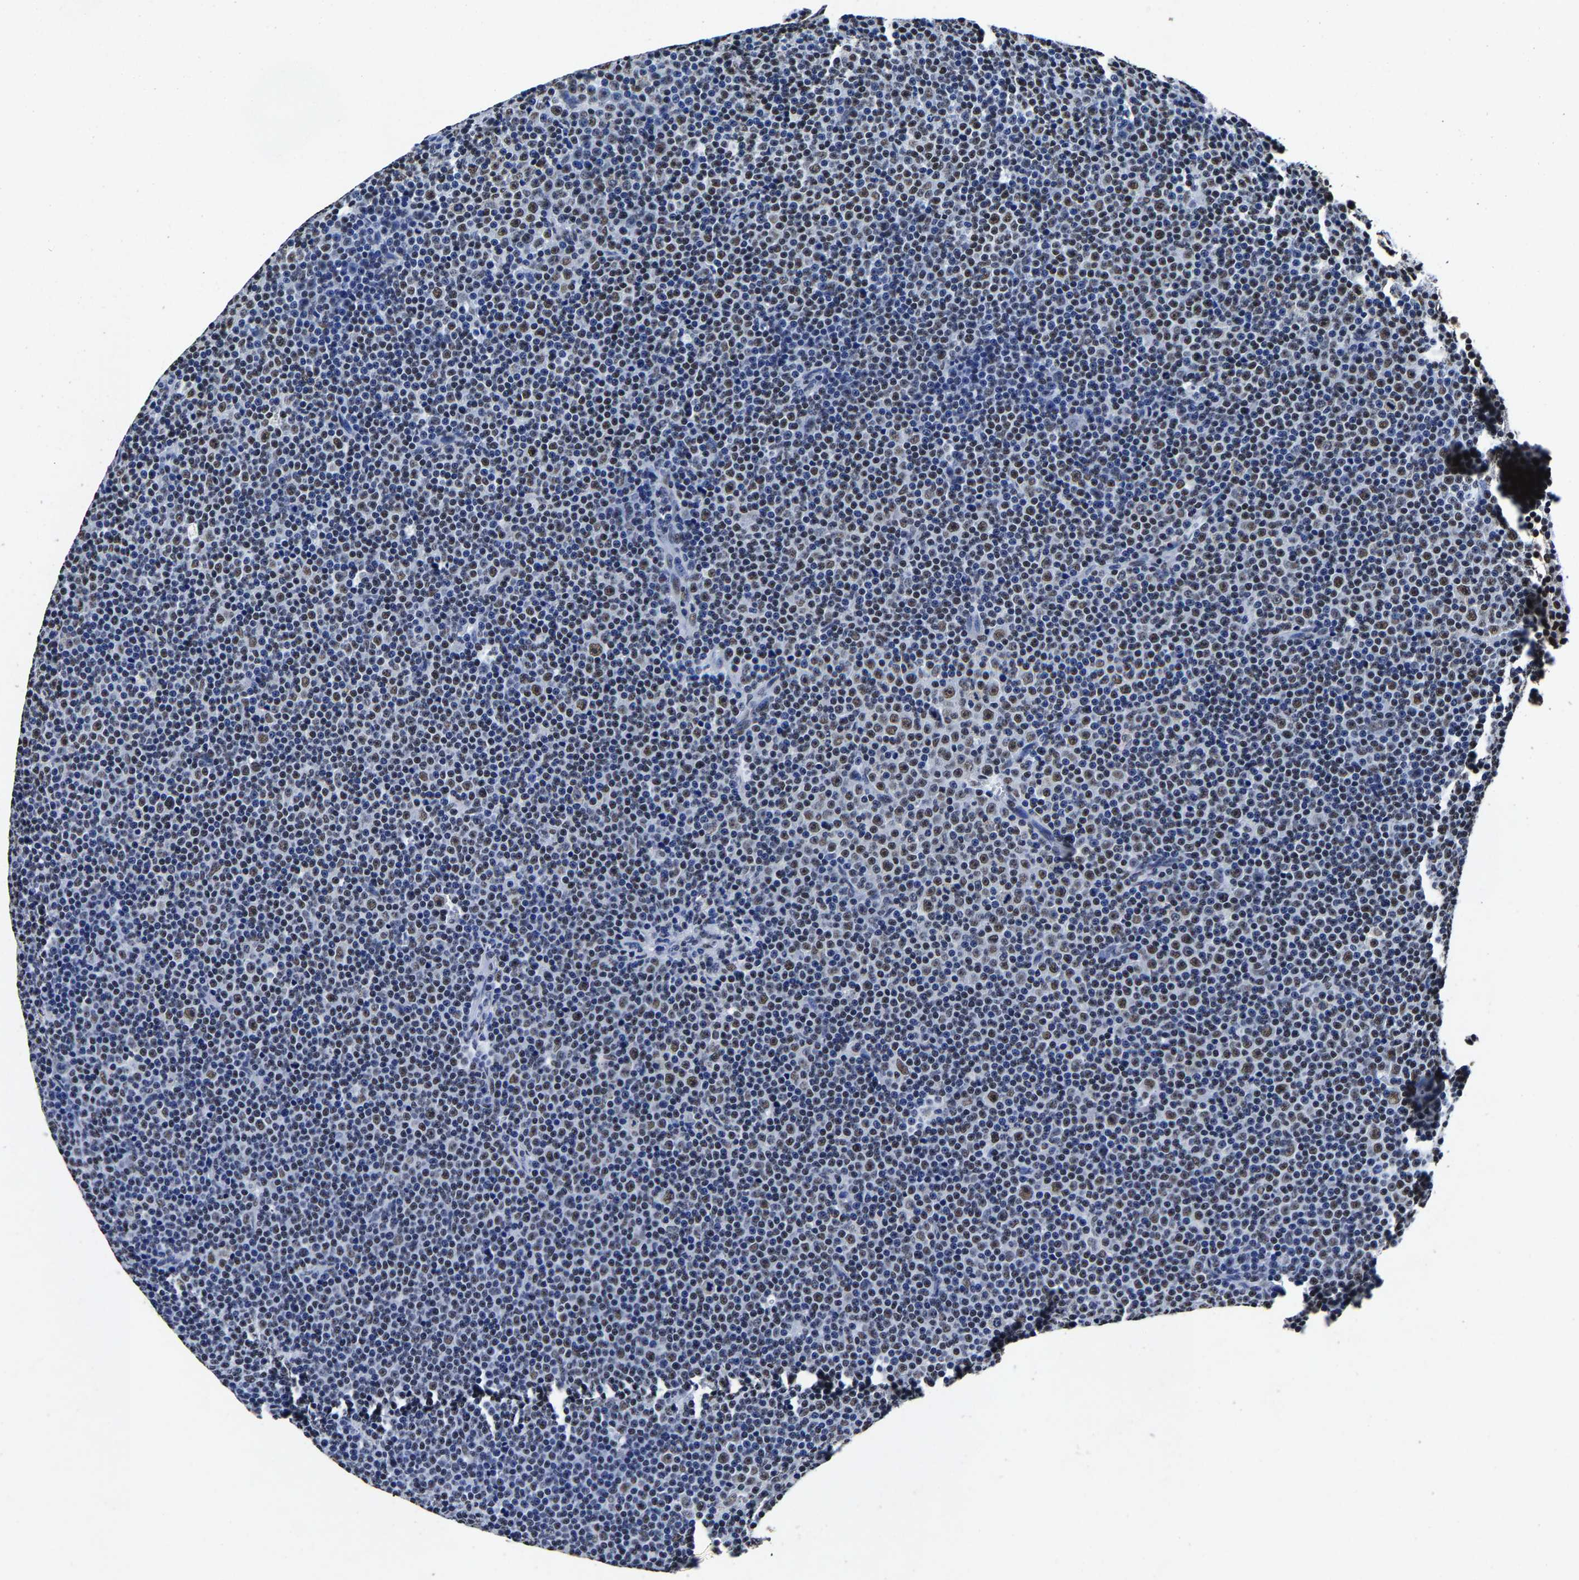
{"staining": {"intensity": "moderate", "quantity": ">75%", "location": "nuclear"}, "tissue": "lymphoma", "cell_type": "Tumor cells", "image_type": "cancer", "snomed": [{"axis": "morphology", "description": "Malignant lymphoma, non-Hodgkin's type, Low grade"}, {"axis": "topography", "description": "Lymph node"}], "caption": "Tumor cells display medium levels of moderate nuclear positivity in about >75% of cells in low-grade malignant lymphoma, non-Hodgkin's type.", "gene": "RBM45", "patient": {"sex": "female", "age": 67}}